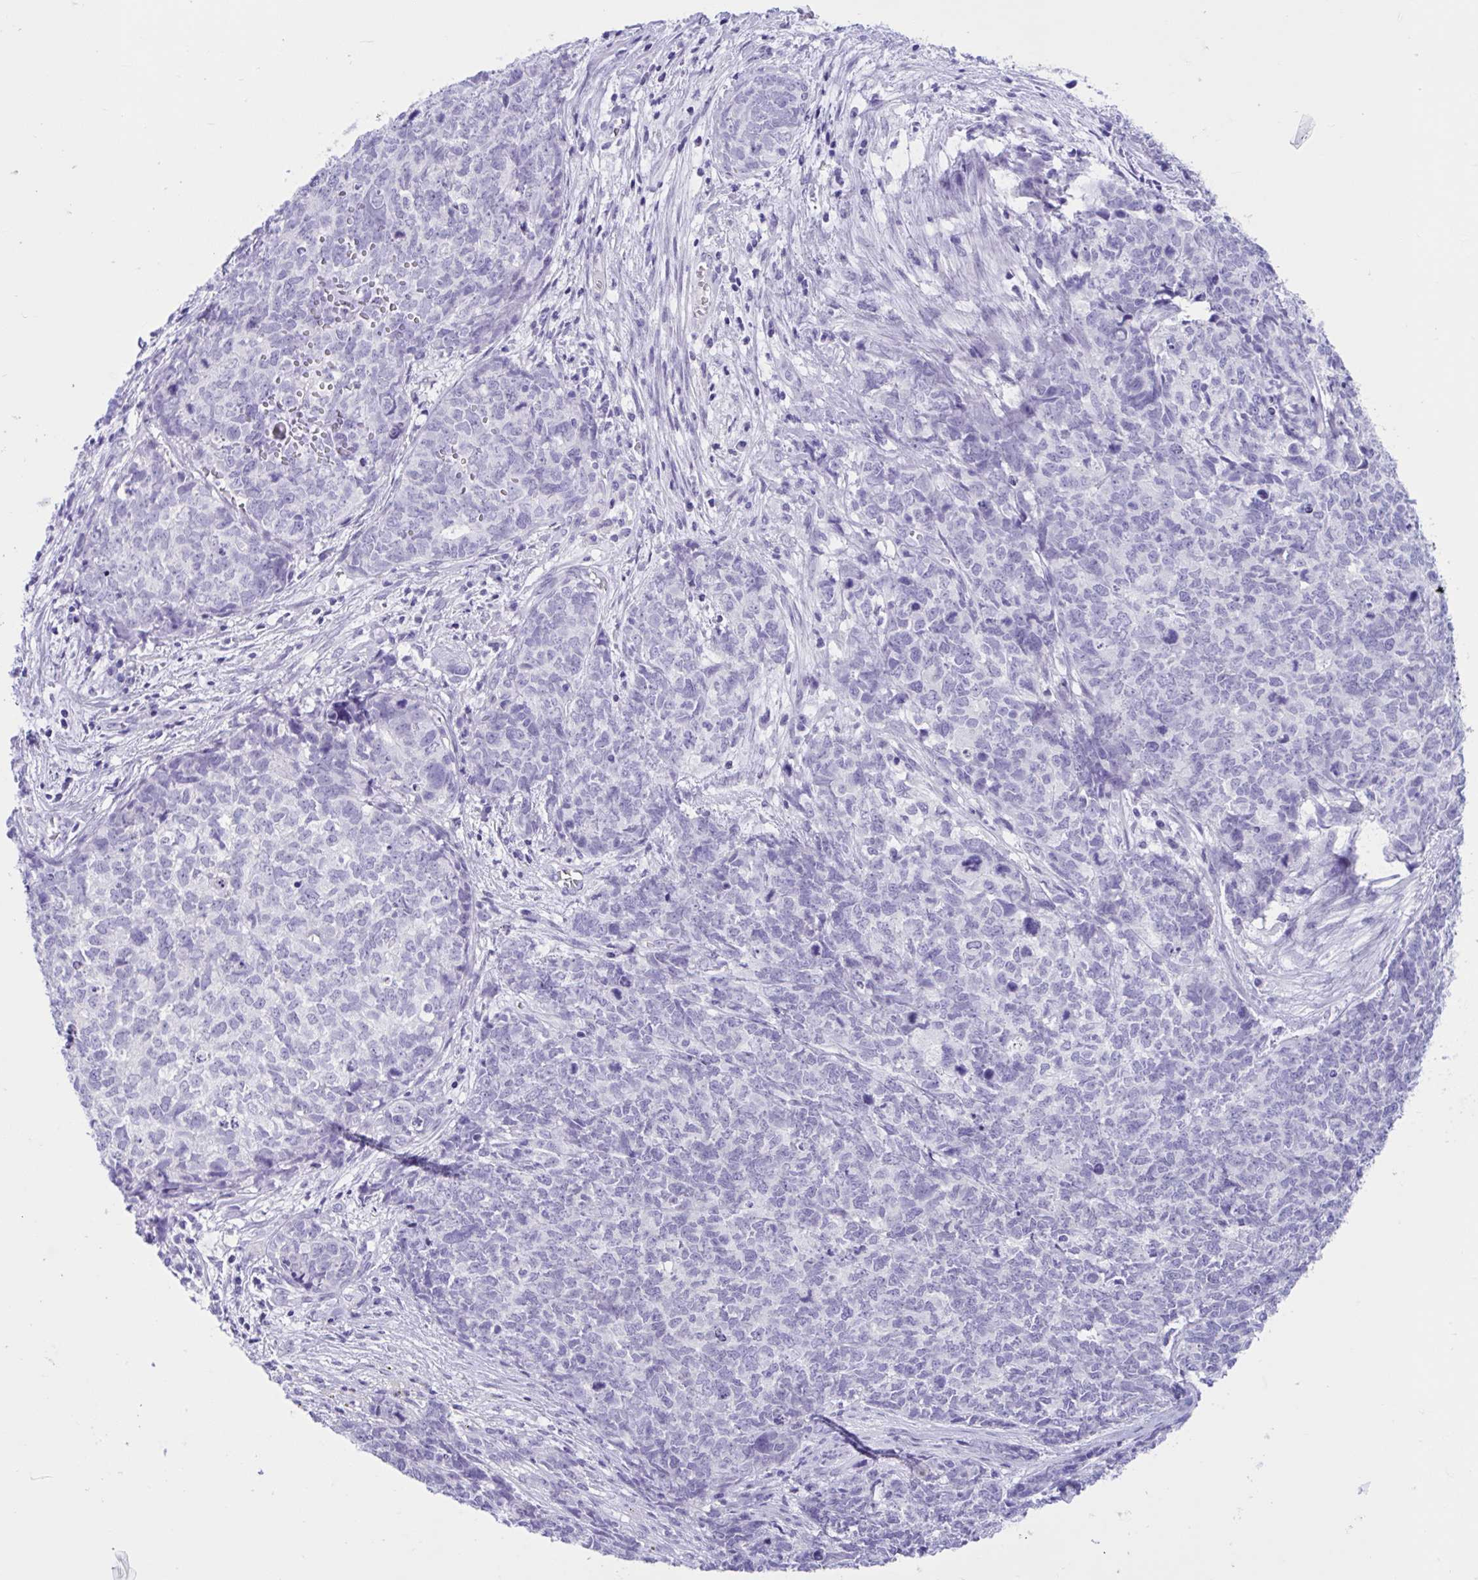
{"staining": {"intensity": "negative", "quantity": "none", "location": "none"}, "tissue": "cervical cancer", "cell_type": "Tumor cells", "image_type": "cancer", "snomed": [{"axis": "morphology", "description": "Adenocarcinoma, NOS"}, {"axis": "topography", "description": "Cervix"}], "caption": "Immunohistochemistry histopathology image of human cervical cancer (adenocarcinoma) stained for a protein (brown), which exhibits no staining in tumor cells. Nuclei are stained in blue.", "gene": "TMEM35A", "patient": {"sex": "female", "age": 63}}